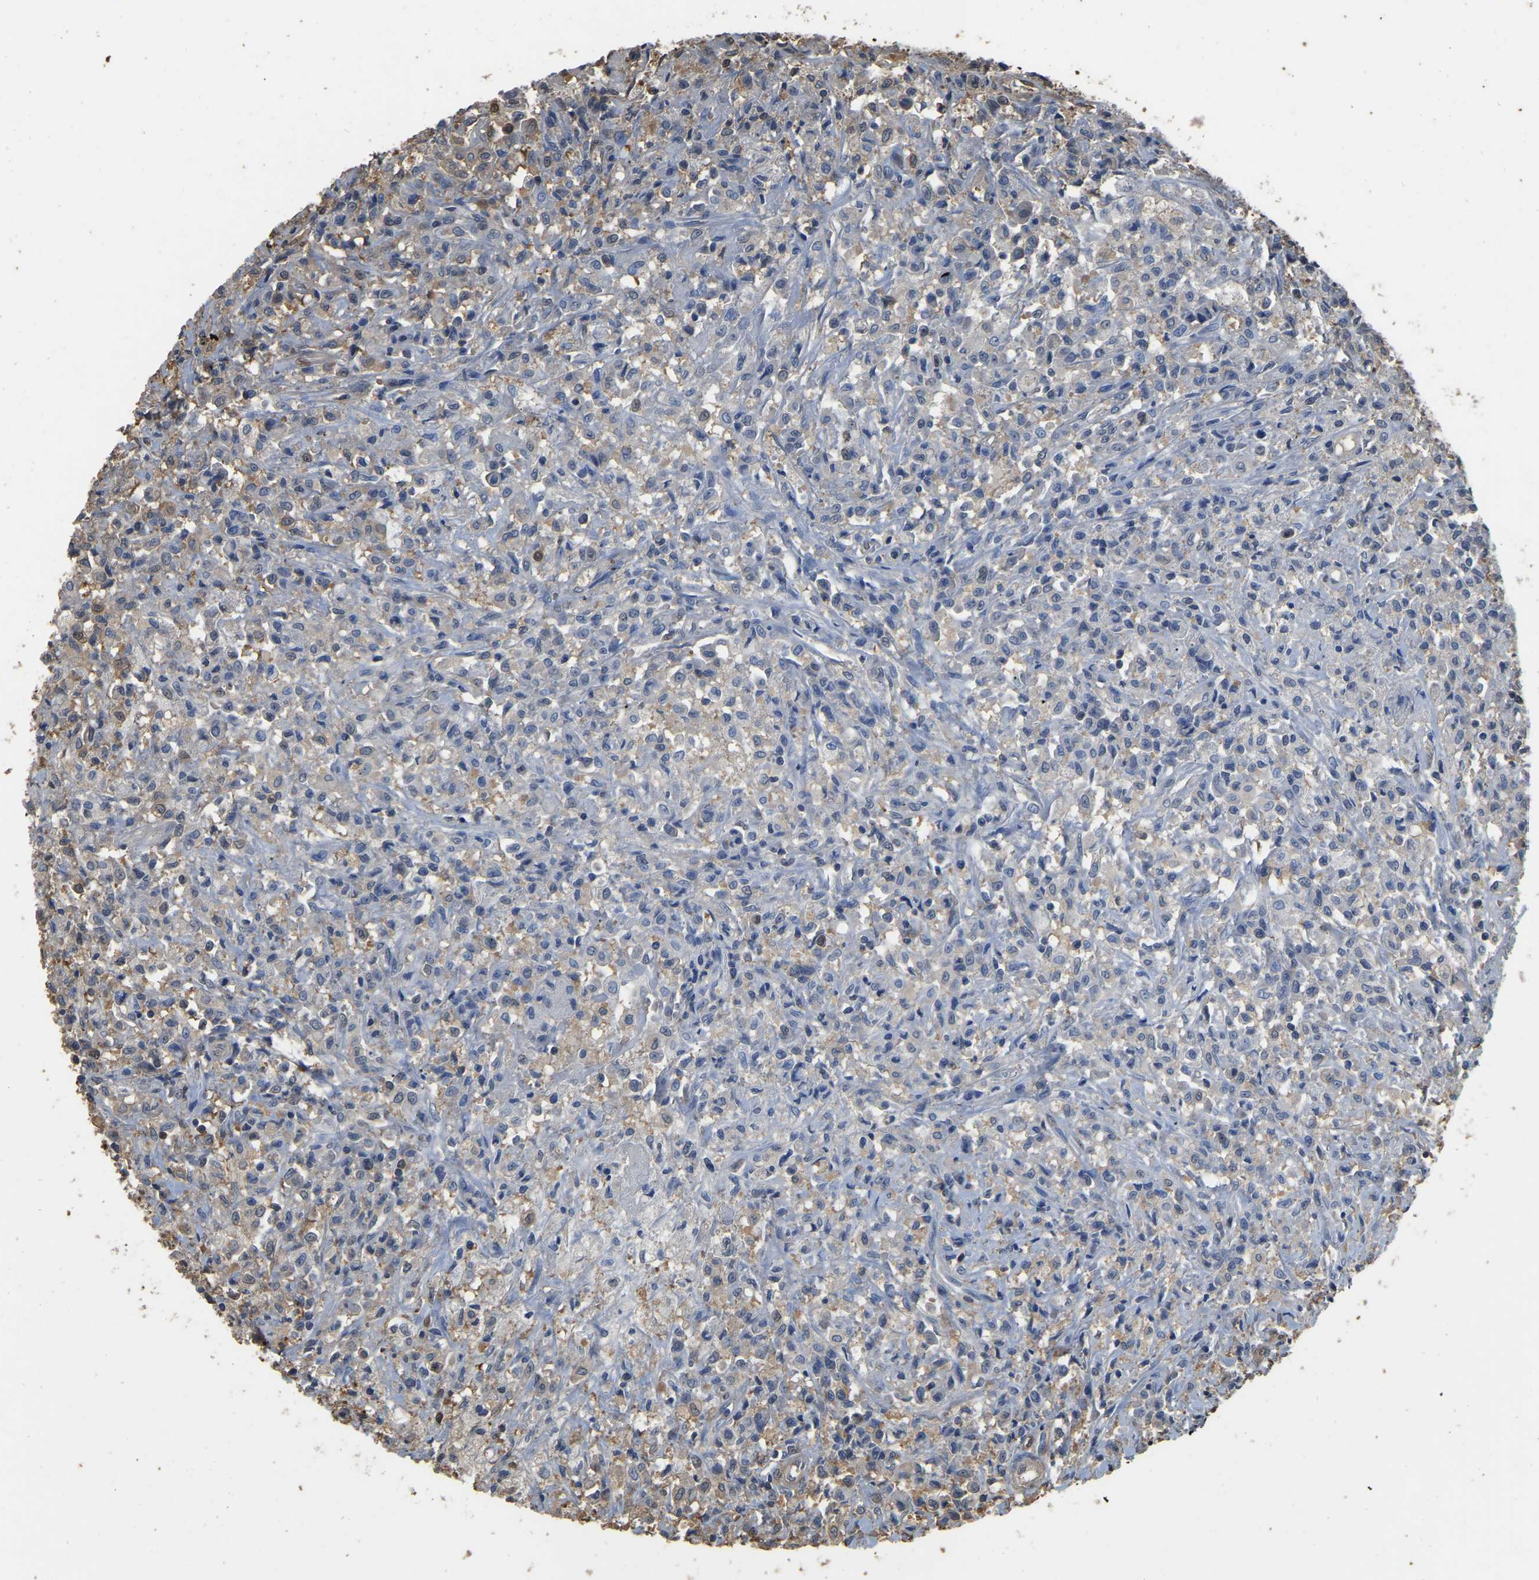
{"staining": {"intensity": "negative", "quantity": "none", "location": "none"}, "tissue": "testis cancer", "cell_type": "Tumor cells", "image_type": "cancer", "snomed": [{"axis": "morphology", "description": "Carcinoma, Embryonal, NOS"}, {"axis": "topography", "description": "Testis"}], "caption": "This histopathology image is of testis embryonal carcinoma stained with IHC to label a protein in brown with the nuclei are counter-stained blue. There is no expression in tumor cells.", "gene": "LDHB", "patient": {"sex": "male", "age": 2}}